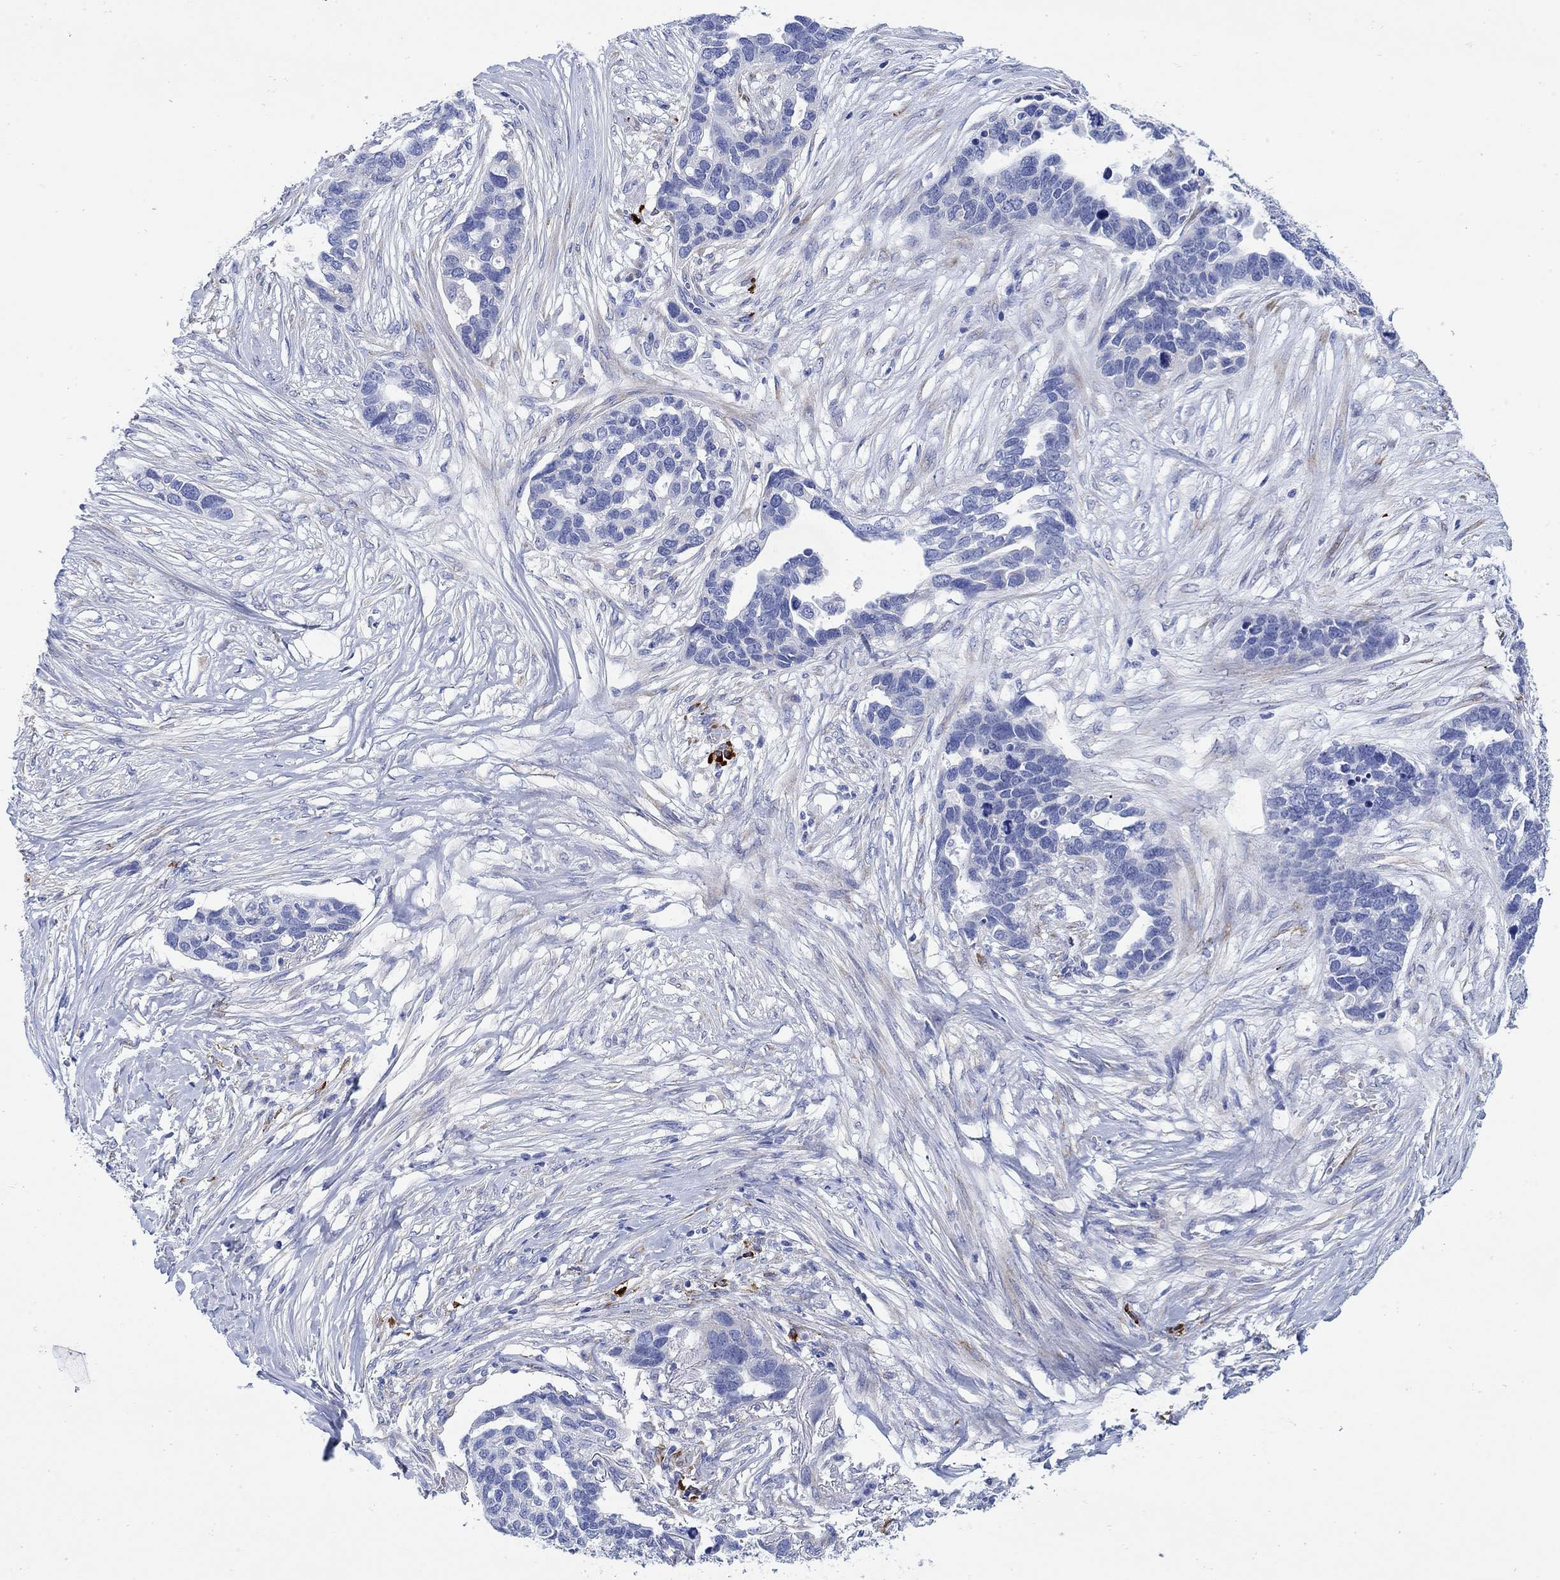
{"staining": {"intensity": "negative", "quantity": "none", "location": "none"}, "tissue": "ovarian cancer", "cell_type": "Tumor cells", "image_type": "cancer", "snomed": [{"axis": "morphology", "description": "Cystadenocarcinoma, serous, NOS"}, {"axis": "topography", "description": "Ovary"}], "caption": "Tumor cells show no significant positivity in ovarian serous cystadenocarcinoma. (DAB IHC with hematoxylin counter stain).", "gene": "P2RY6", "patient": {"sex": "female", "age": 54}}